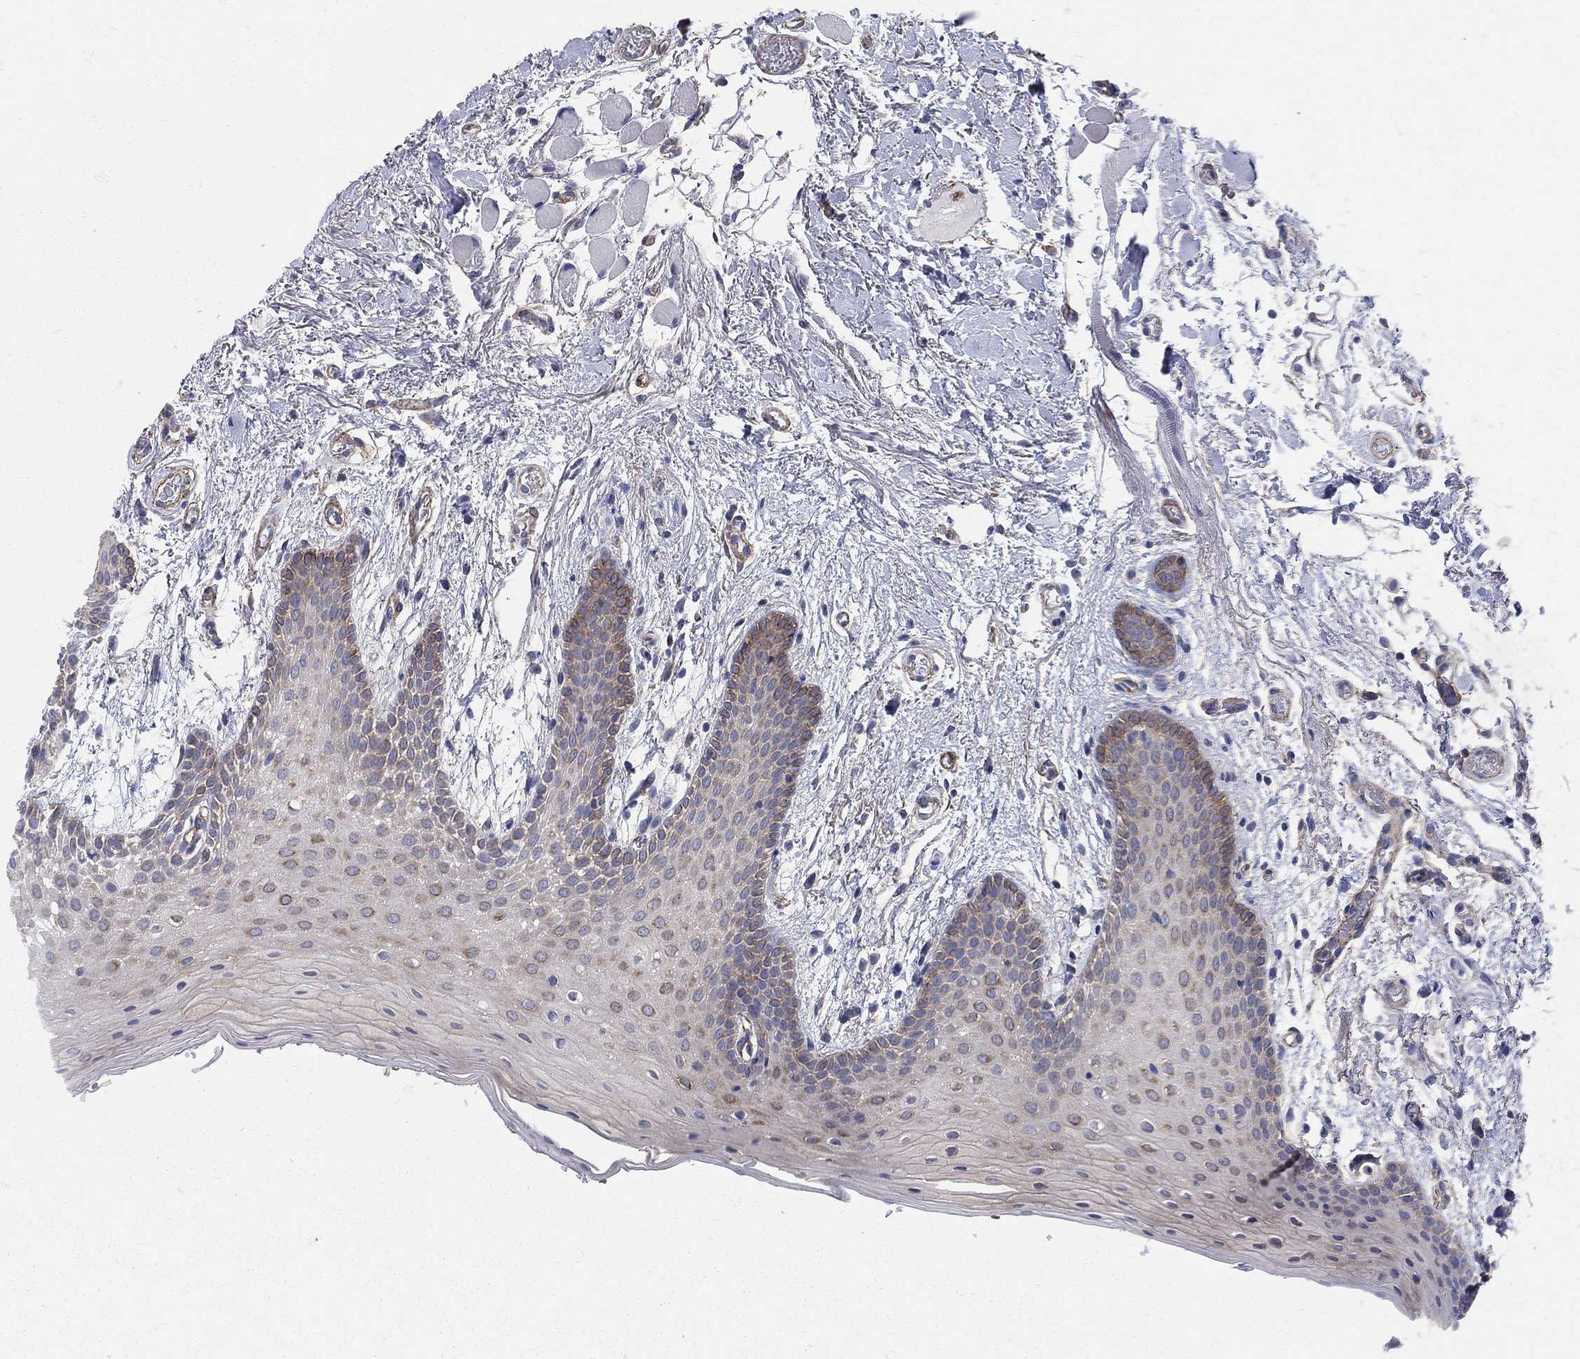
{"staining": {"intensity": "moderate", "quantity": "<25%", "location": "cytoplasmic/membranous"}, "tissue": "oral mucosa", "cell_type": "Squamous epithelial cells", "image_type": "normal", "snomed": [{"axis": "morphology", "description": "Normal tissue, NOS"}, {"axis": "topography", "description": "Oral tissue"}, {"axis": "topography", "description": "Tounge, NOS"}], "caption": "Immunohistochemical staining of benign oral mucosa exhibits moderate cytoplasmic/membranous protein positivity in about <25% of squamous epithelial cells. The staining was performed using DAB (3,3'-diaminobenzidine), with brown indicating positive protein expression. Nuclei are stained blue with hematoxylin.", "gene": "SEPTIN8", "patient": {"sex": "female", "age": 86}}